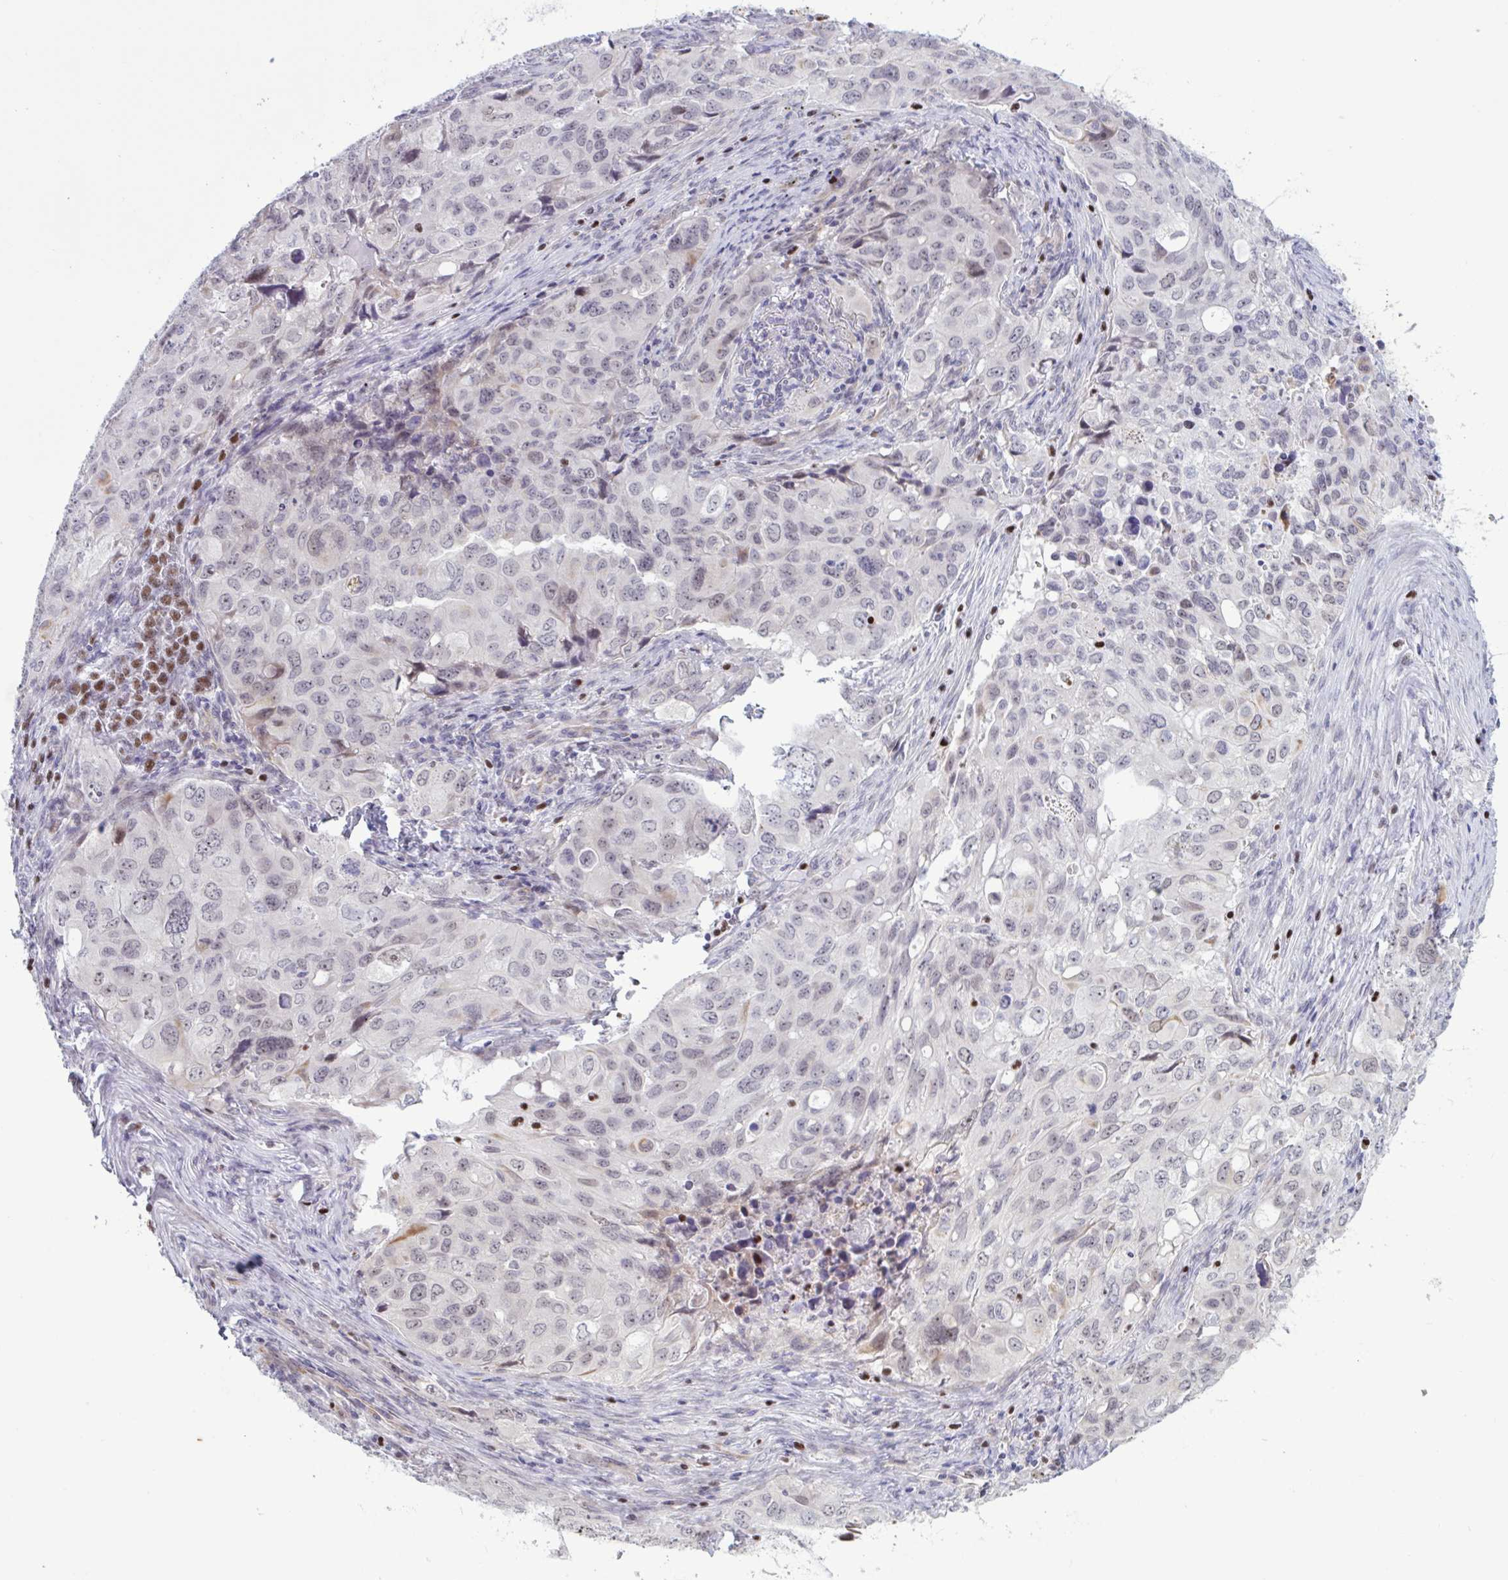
{"staining": {"intensity": "negative", "quantity": "none", "location": "none"}, "tissue": "lung cancer", "cell_type": "Tumor cells", "image_type": "cancer", "snomed": [{"axis": "morphology", "description": "Adenocarcinoma, NOS"}, {"axis": "morphology", "description": "Adenocarcinoma, metastatic, NOS"}, {"axis": "topography", "description": "Lymph node"}, {"axis": "topography", "description": "Lung"}], "caption": "Histopathology image shows no significant protein staining in tumor cells of lung cancer (adenocarcinoma).", "gene": "PRMT6", "patient": {"sex": "female", "age": 42}}